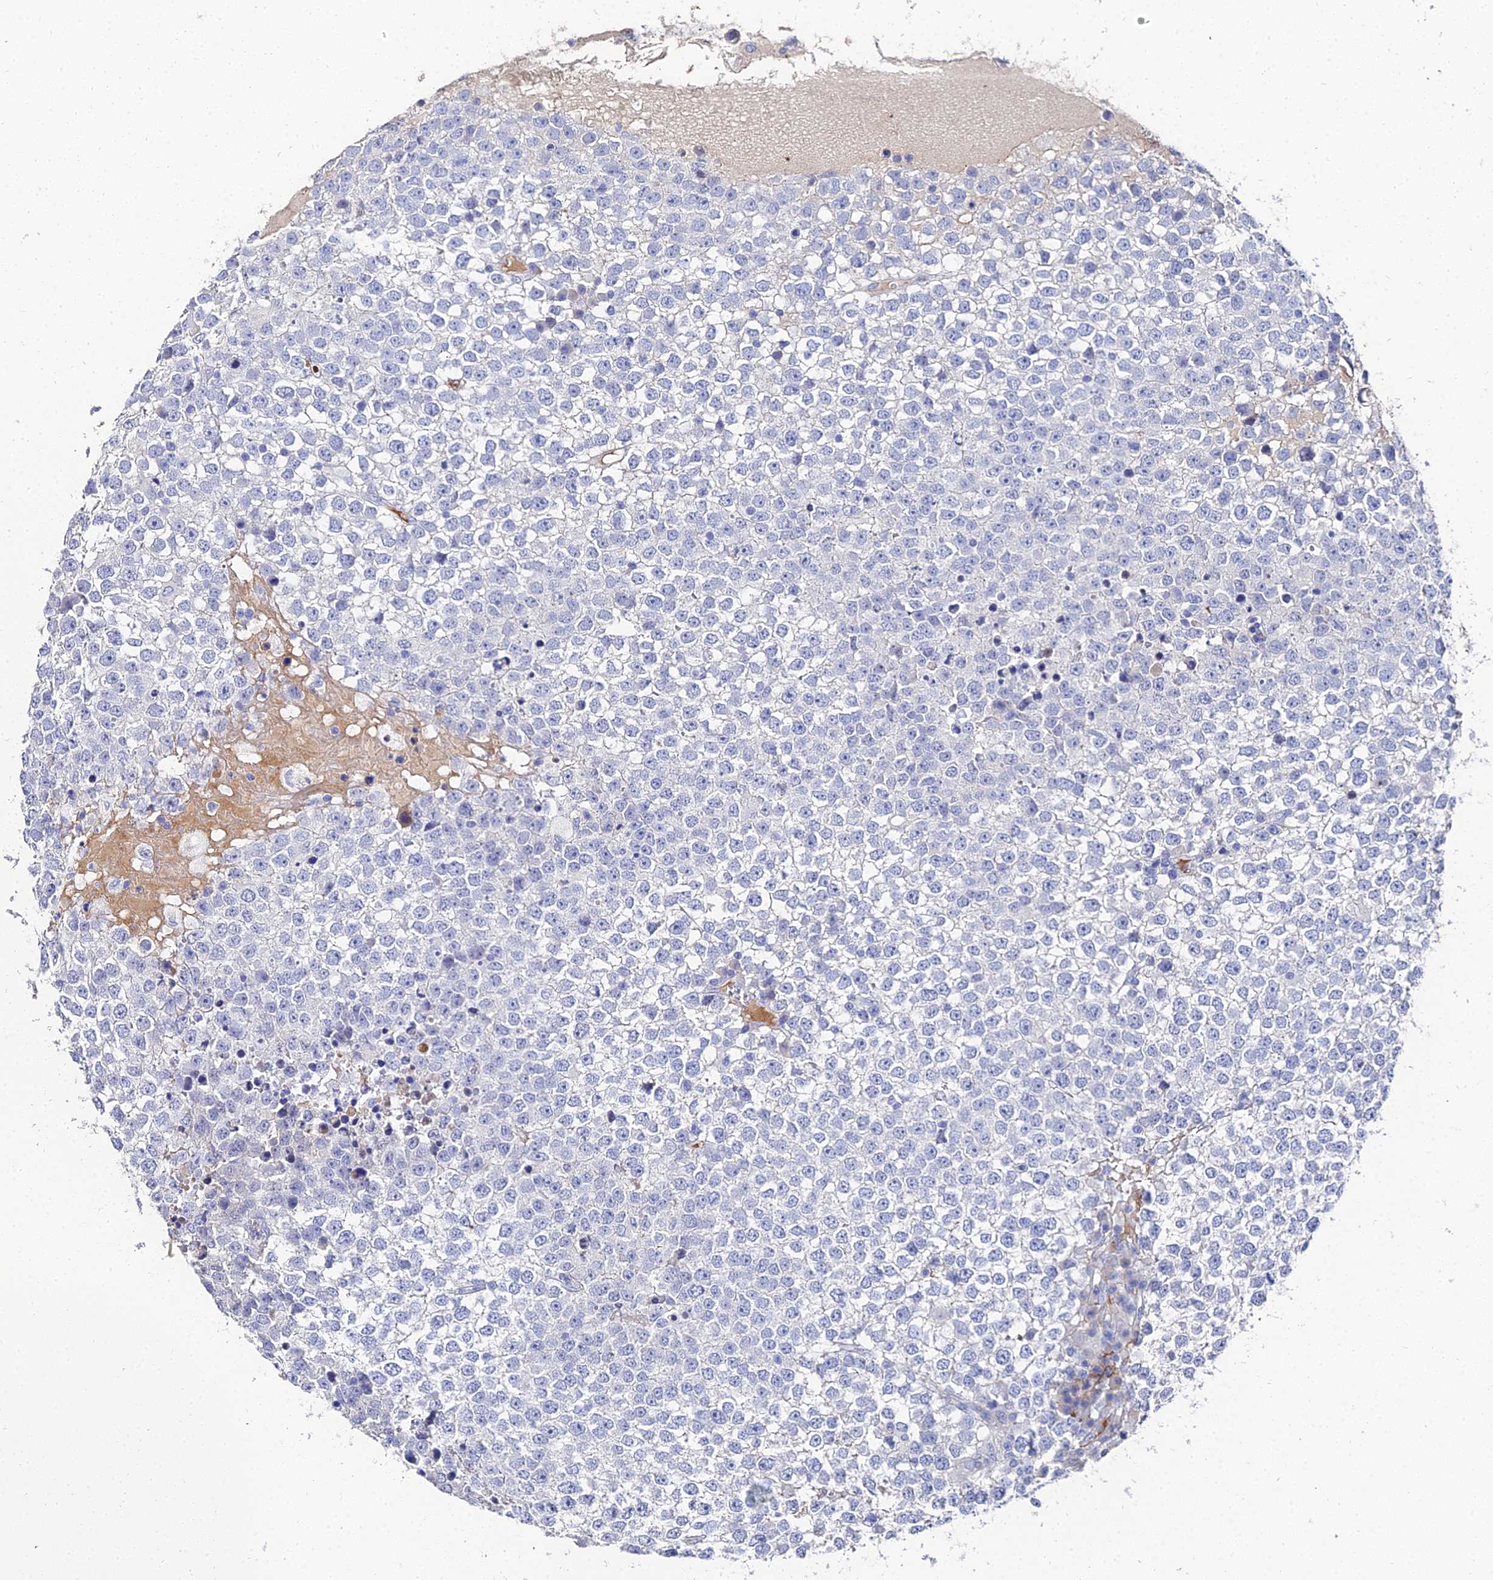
{"staining": {"intensity": "negative", "quantity": "none", "location": "none"}, "tissue": "testis cancer", "cell_type": "Tumor cells", "image_type": "cancer", "snomed": [{"axis": "morphology", "description": "Seminoma, NOS"}, {"axis": "topography", "description": "Testis"}], "caption": "Immunohistochemistry (IHC) photomicrograph of human seminoma (testis) stained for a protein (brown), which displays no positivity in tumor cells.", "gene": "KRT17", "patient": {"sex": "male", "age": 65}}